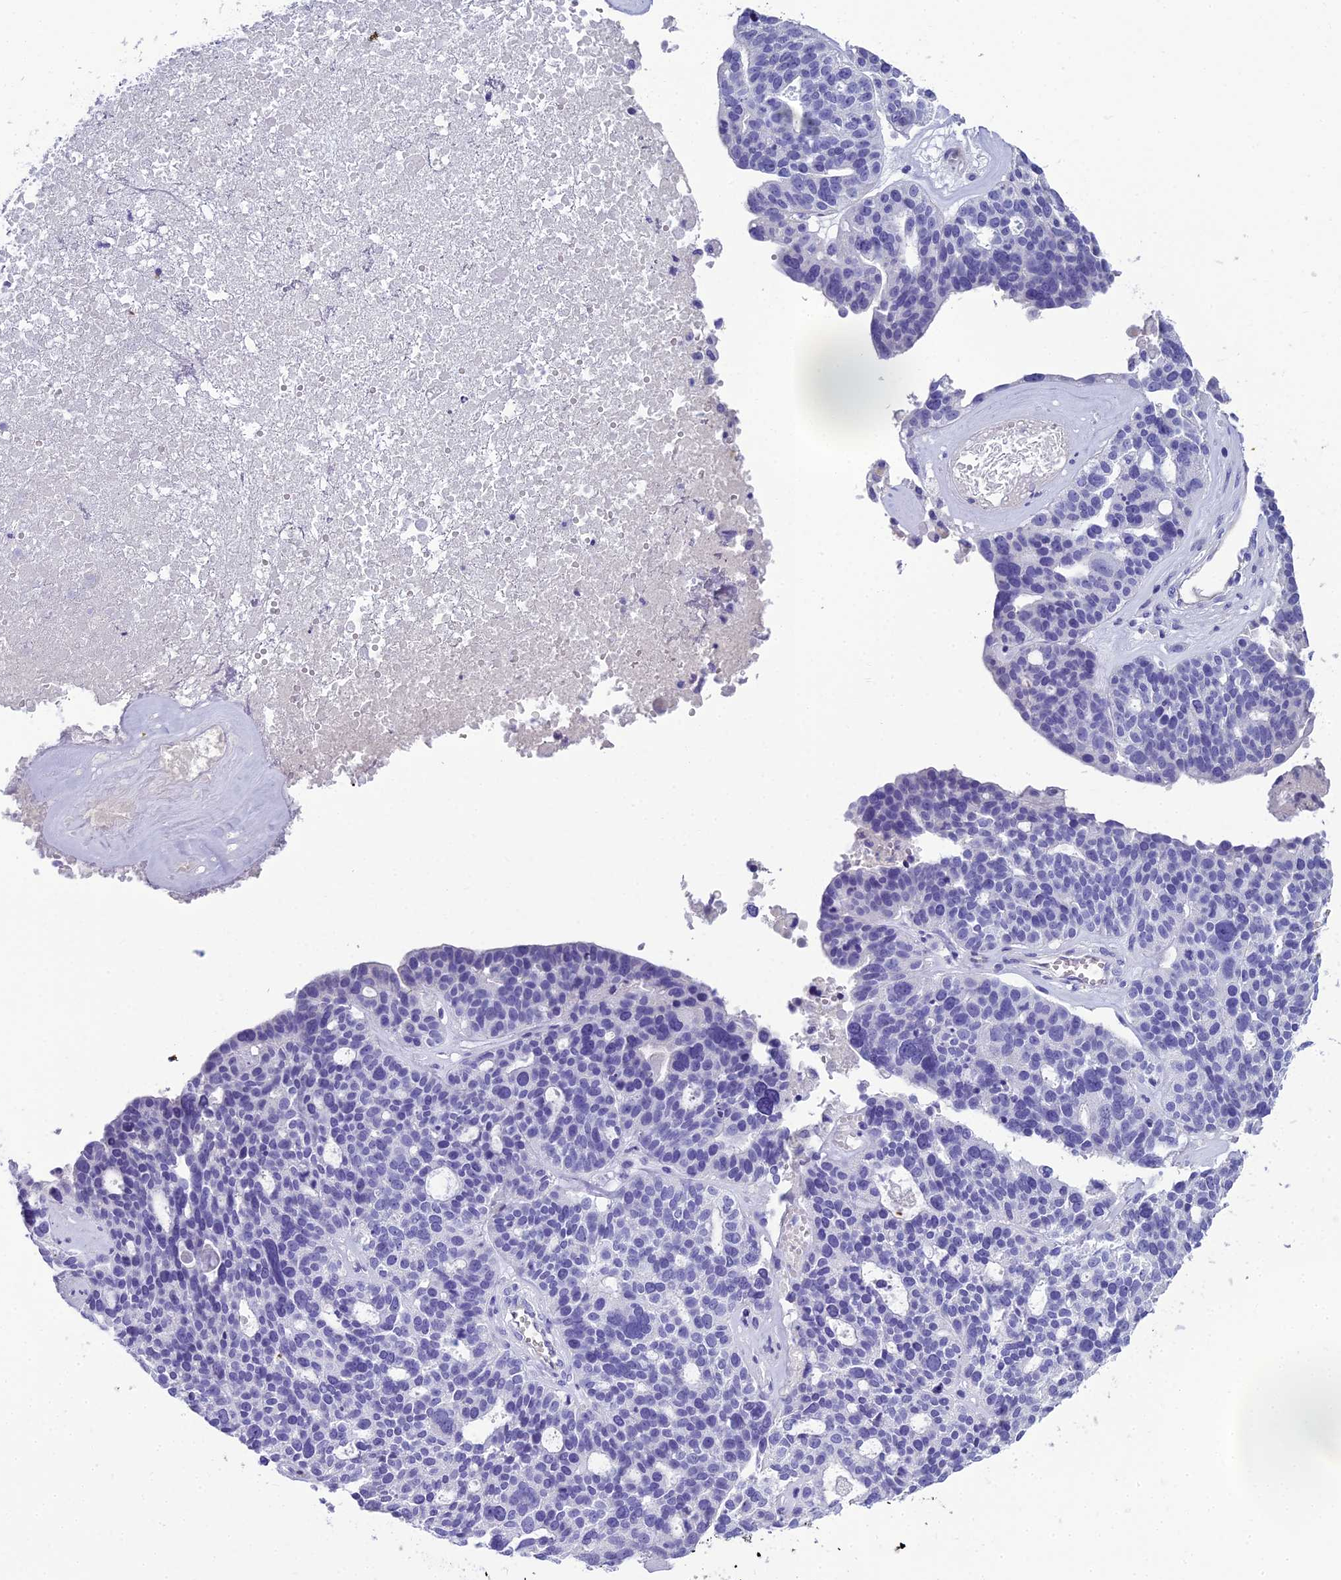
{"staining": {"intensity": "negative", "quantity": "none", "location": "none"}, "tissue": "ovarian cancer", "cell_type": "Tumor cells", "image_type": "cancer", "snomed": [{"axis": "morphology", "description": "Cystadenocarcinoma, serous, NOS"}, {"axis": "topography", "description": "Ovary"}], "caption": "An IHC micrograph of ovarian serous cystadenocarcinoma is shown. There is no staining in tumor cells of ovarian serous cystadenocarcinoma.", "gene": "NINJ1", "patient": {"sex": "female", "age": 59}}